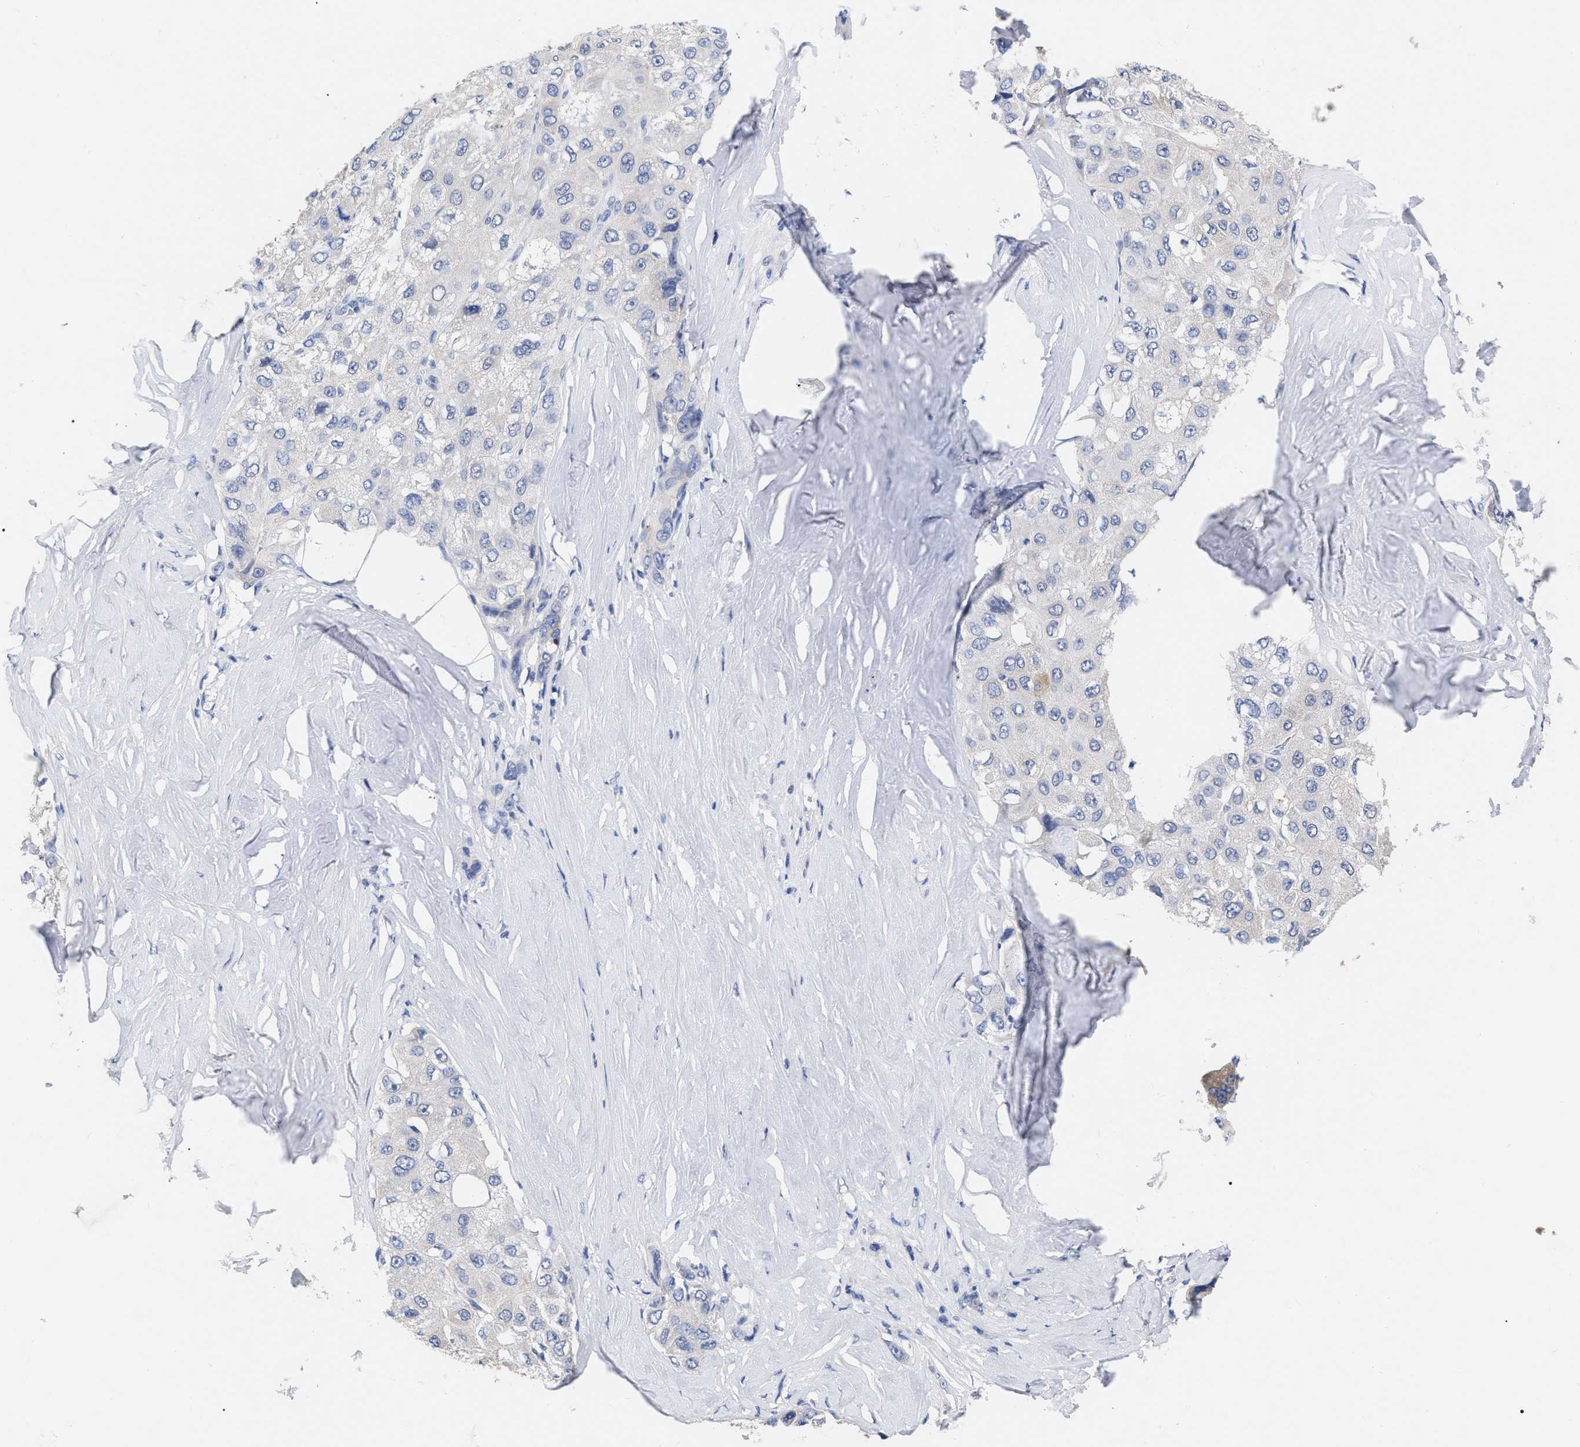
{"staining": {"intensity": "negative", "quantity": "none", "location": "none"}, "tissue": "liver cancer", "cell_type": "Tumor cells", "image_type": "cancer", "snomed": [{"axis": "morphology", "description": "Carcinoma, Hepatocellular, NOS"}, {"axis": "topography", "description": "Liver"}], "caption": "Immunohistochemistry (IHC) histopathology image of human liver cancer (hepatocellular carcinoma) stained for a protein (brown), which demonstrates no staining in tumor cells.", "gene": "ANXA13", "patient": {"sex": "male", "age": 80}}